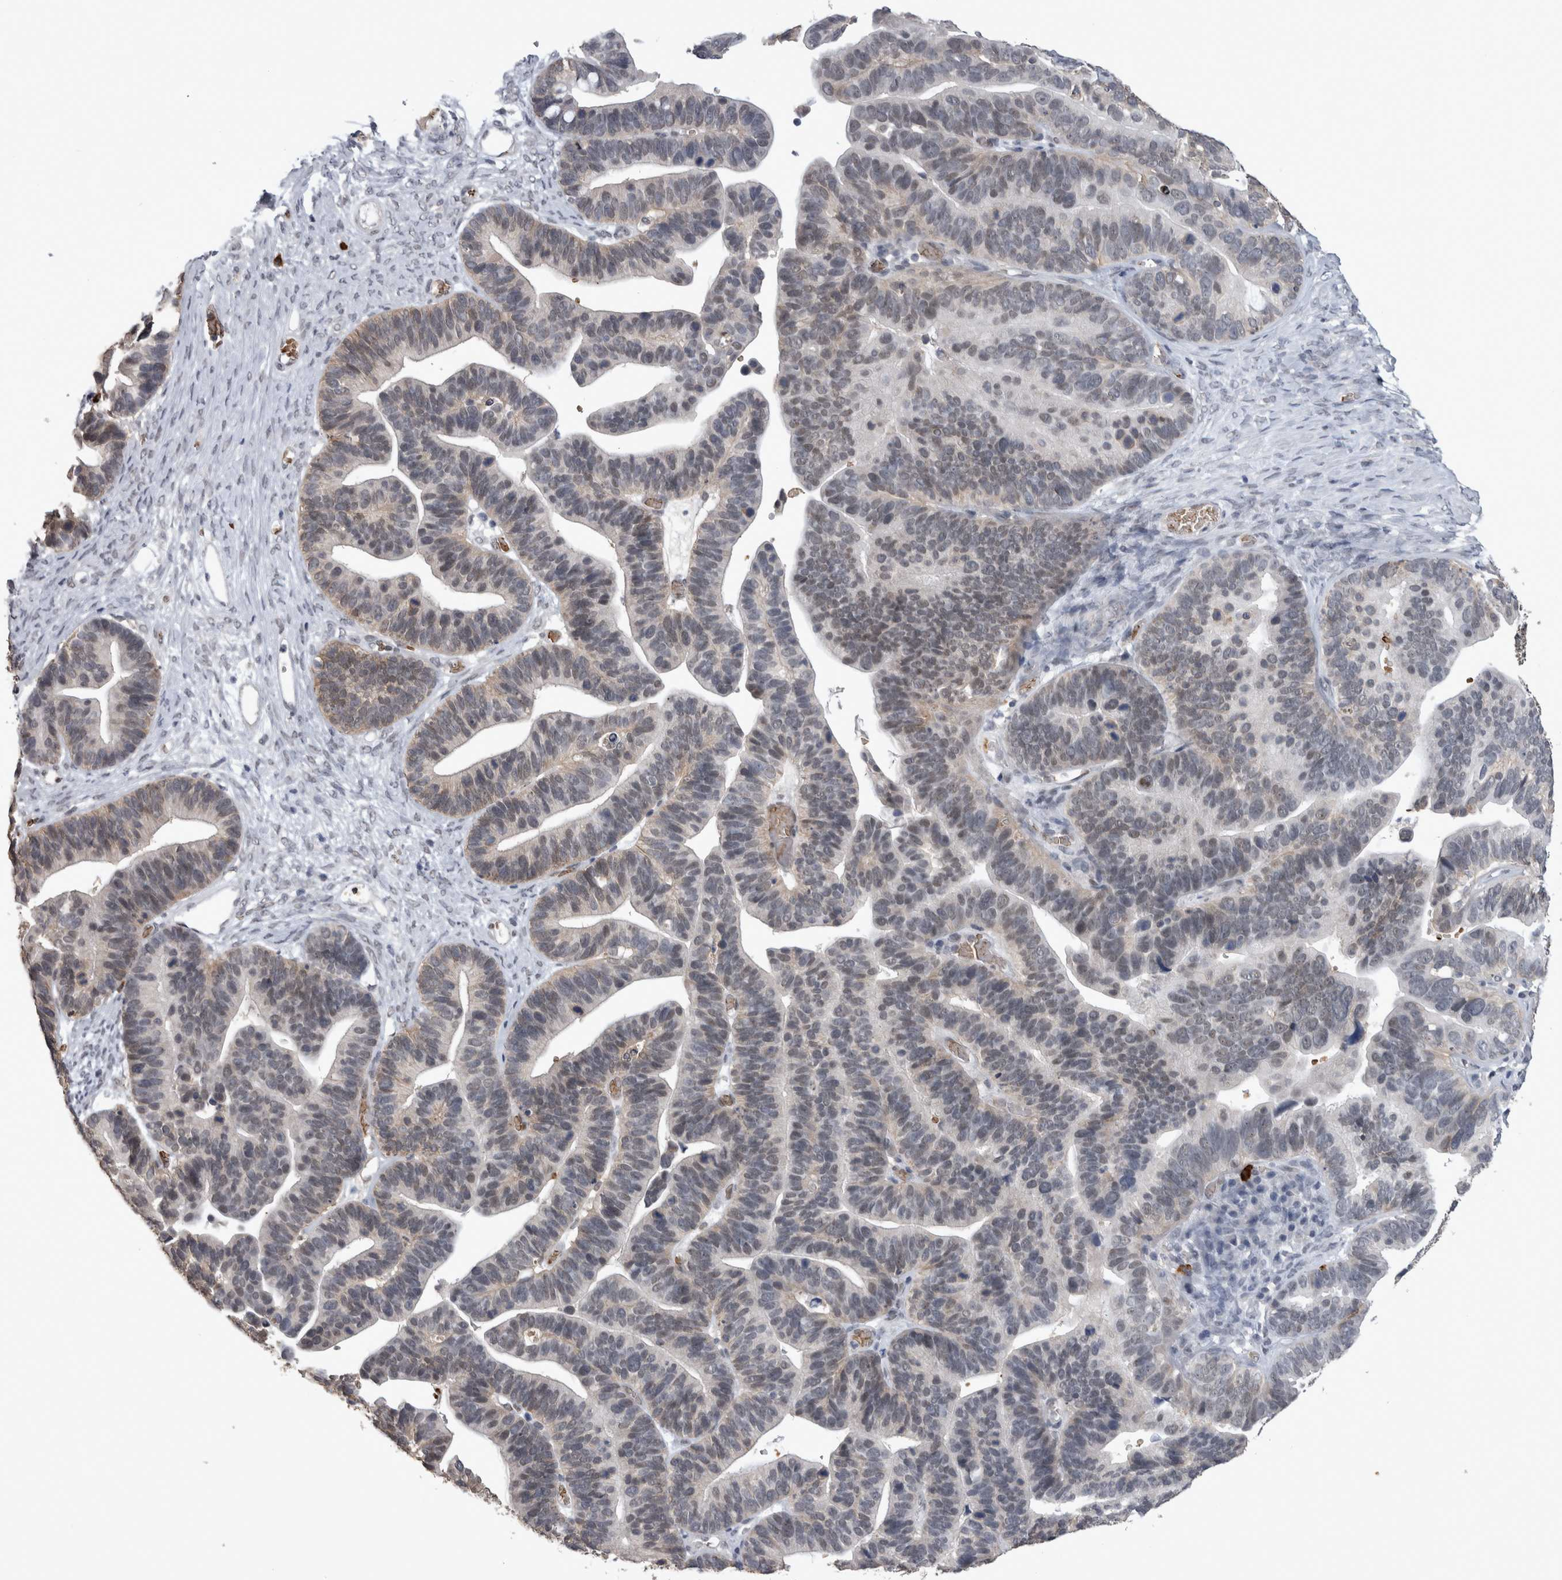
{"staining": {"intensity": "weak", "quantity": "25%-75%", "location": "nuclear"}, "tissue": "ovarian cancer", "cell_type": "Tumor cells", "image_type": "cancer", "snomed": [{"axis": "morphology", "description": "Cystadenocarcinoma, serous, NOS"}, {"axis": "topography", "description": "Ovary"}], "caption": "Tumor cells display low levels of weak nuclear staining in about 25%-75% of cells in ovarian serous cystadenocarcinoma.", "gene": "PEBP4", "patient": {"sex": "female", "age": 56}}